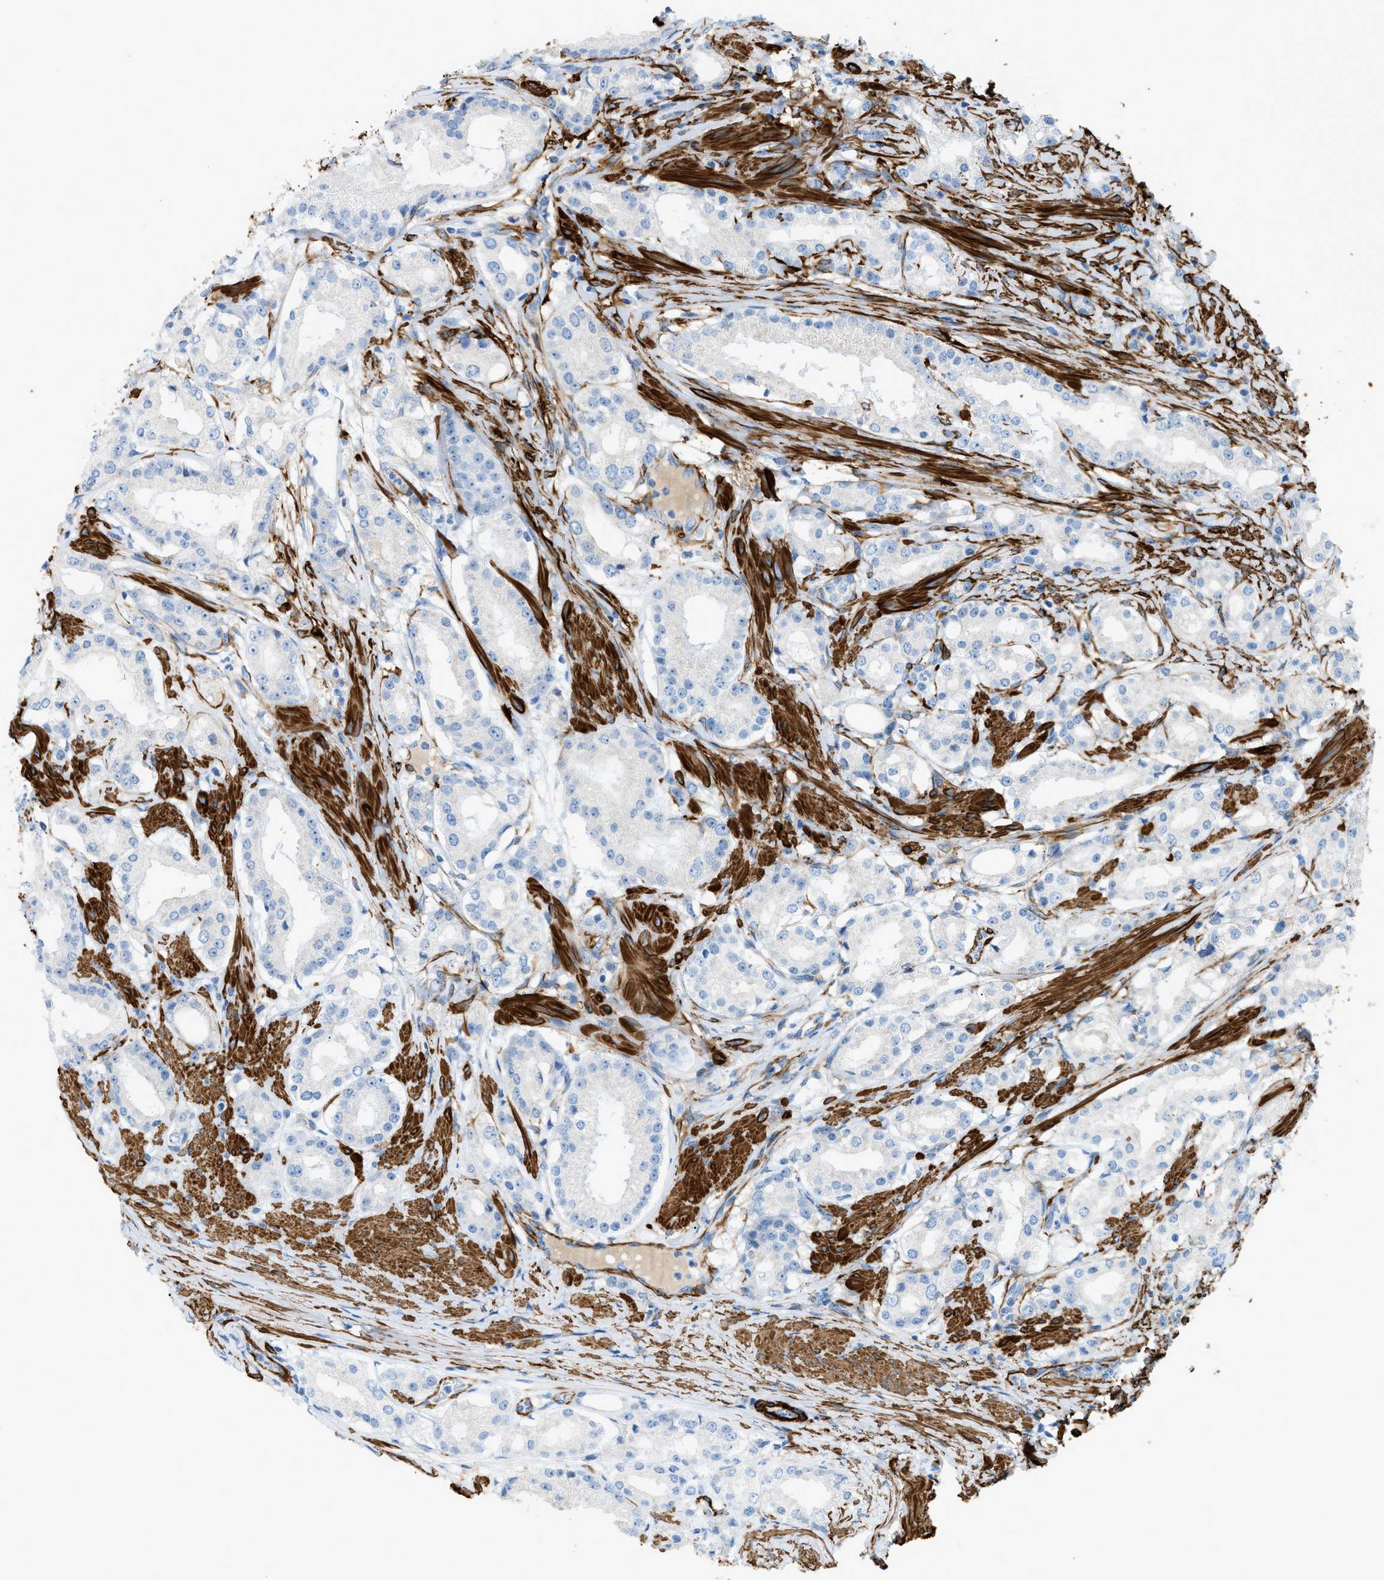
{"staining": {"intensity": "negative", "quantity": "none", "location": "none"}, "tissue": "prostate cancer", "cell_type": "Tumor cells", "image_type": "cancer", "snomed": [{"axis": "morphology", "description": "Adenocarcinoma, Low grade"}, {"axis": "topography", "description": "Prostate"}], "caption": "Immunohistochemistry of human prostate adenocarcinoma (low-grade) reveals no positivity in tumor cells. (DAB immunohistochemistry visualized using brightfield microscopy, high magnification).", "gene": "MYH11", "patient": {"sex": "male", "age": 63}}